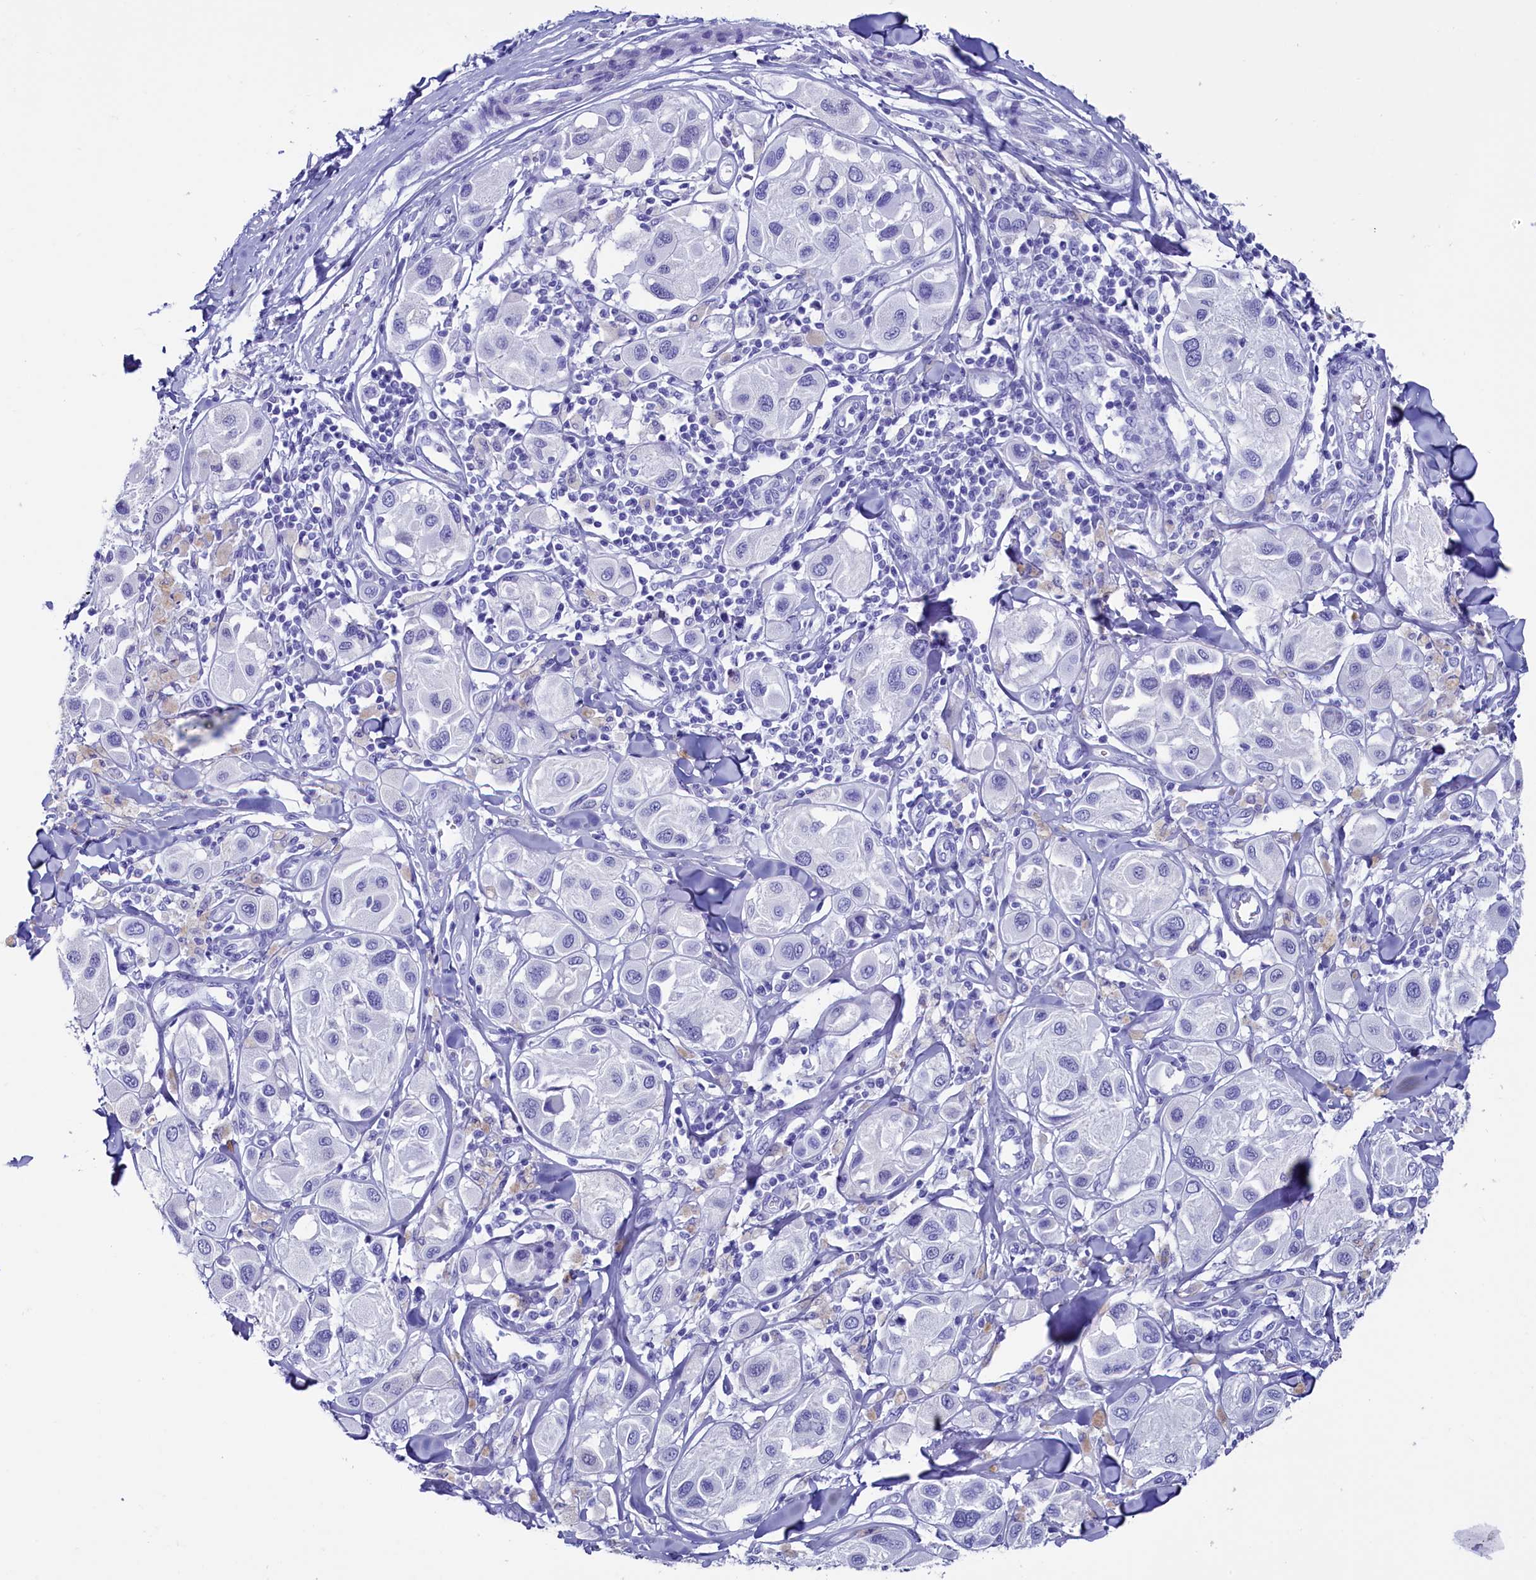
{"staining": {"intensity": "negative", "quantity": "none", "location": "none"}, "tissue": "melanoma", "cell_type": "Tumor cells", "image_type": "cancer", "snomed": [{"axis": "morphology", "description": "Malignant melanoma, Metastatic site"}, {"axis": "topography", "description": "Skin"}], "caption": "Immunohistochemistry of malignant melanoma (metastatic site) shows no staining in tumor cells.", "gene": "ANKRD29", "patient": {"sex": "male", "age": 41}}